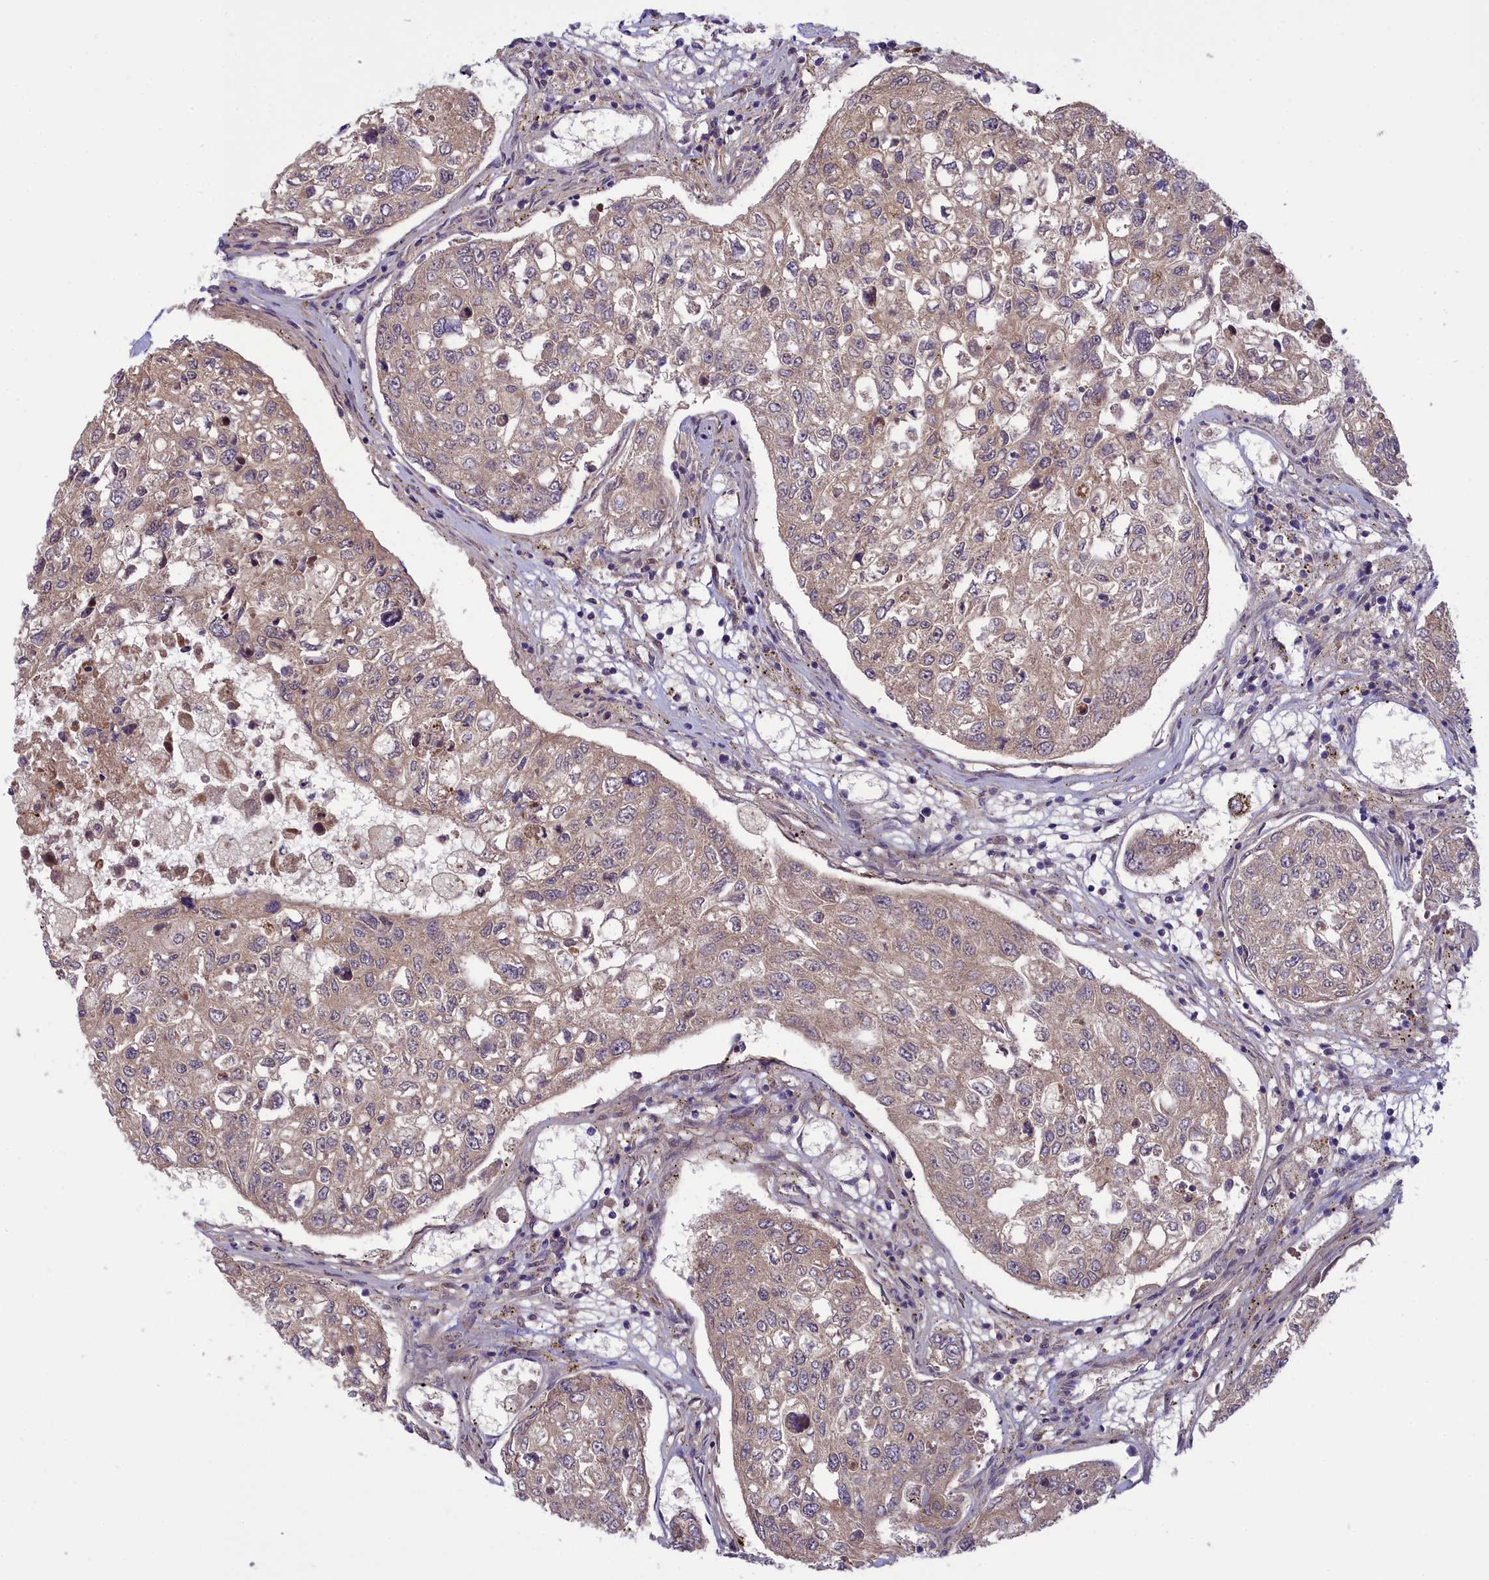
{"staining": {"intensity": "weak", "quantity": "25%-75%", "location": "cytoplasmic/membranous"}, "tissue": "urothelial cancer", "cell_type": "Tumor cells", "image_type": "cancer", "snomed": [{"axis": "morphology", "description": "Urothelial carcinoma, High grade"}, {"axis": "topography", "description": "Lymph node"}, {"axis": "topography", "description": "Urinary bladder"}], "caption": "Human urothelial cancer stained with a brown dye displays weak cytoplasmic/membranous positive staining in about 25%-75% of tumor cells.", "gene": "CORO2A", "patient": {"sex": "male", "age": 51}}